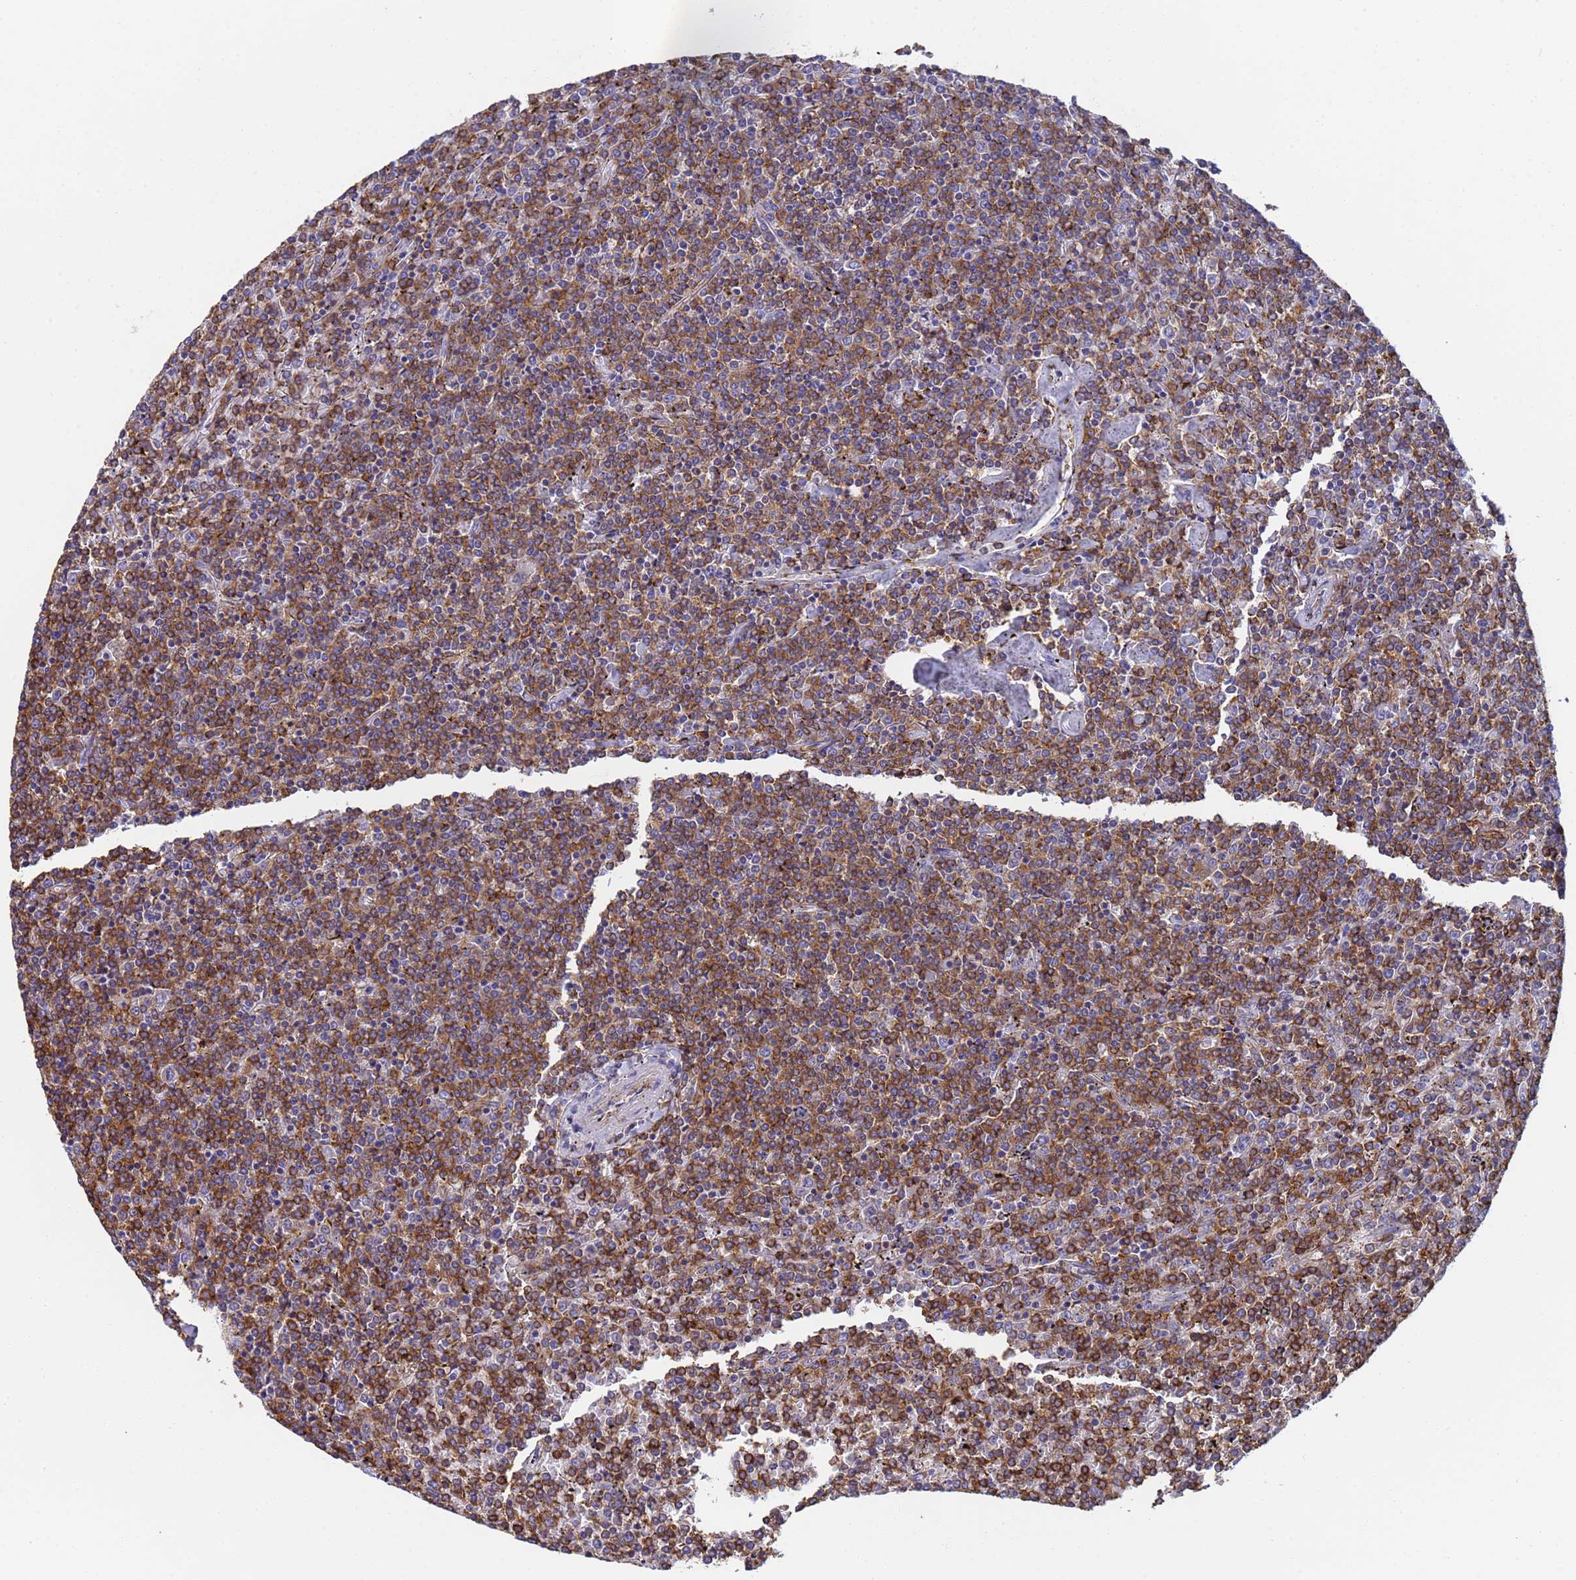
{"staining": {"intensity": "strong", "quantity": ">75%", "location": "cytoplasmic/membranous"}, "tissue": "lymphoma", "cell_type": "Tumor cells", "image_type": "cancer", "snomed": [{"axis": "morphology", "description": "Malignant lymphoma, non-Hodgkin's type, Low grade"}, {"axis": "topography", "description": "Spleen"}], "caption": "Immunohistochemistry (IHC) (DAB) staining of human lymphoma displays strong cytoplasmic/membranous protein expression in approximately >75% of tumor cells.", "gene": "ZNG1B", "patient": {"sex": "female", "age": 19}}